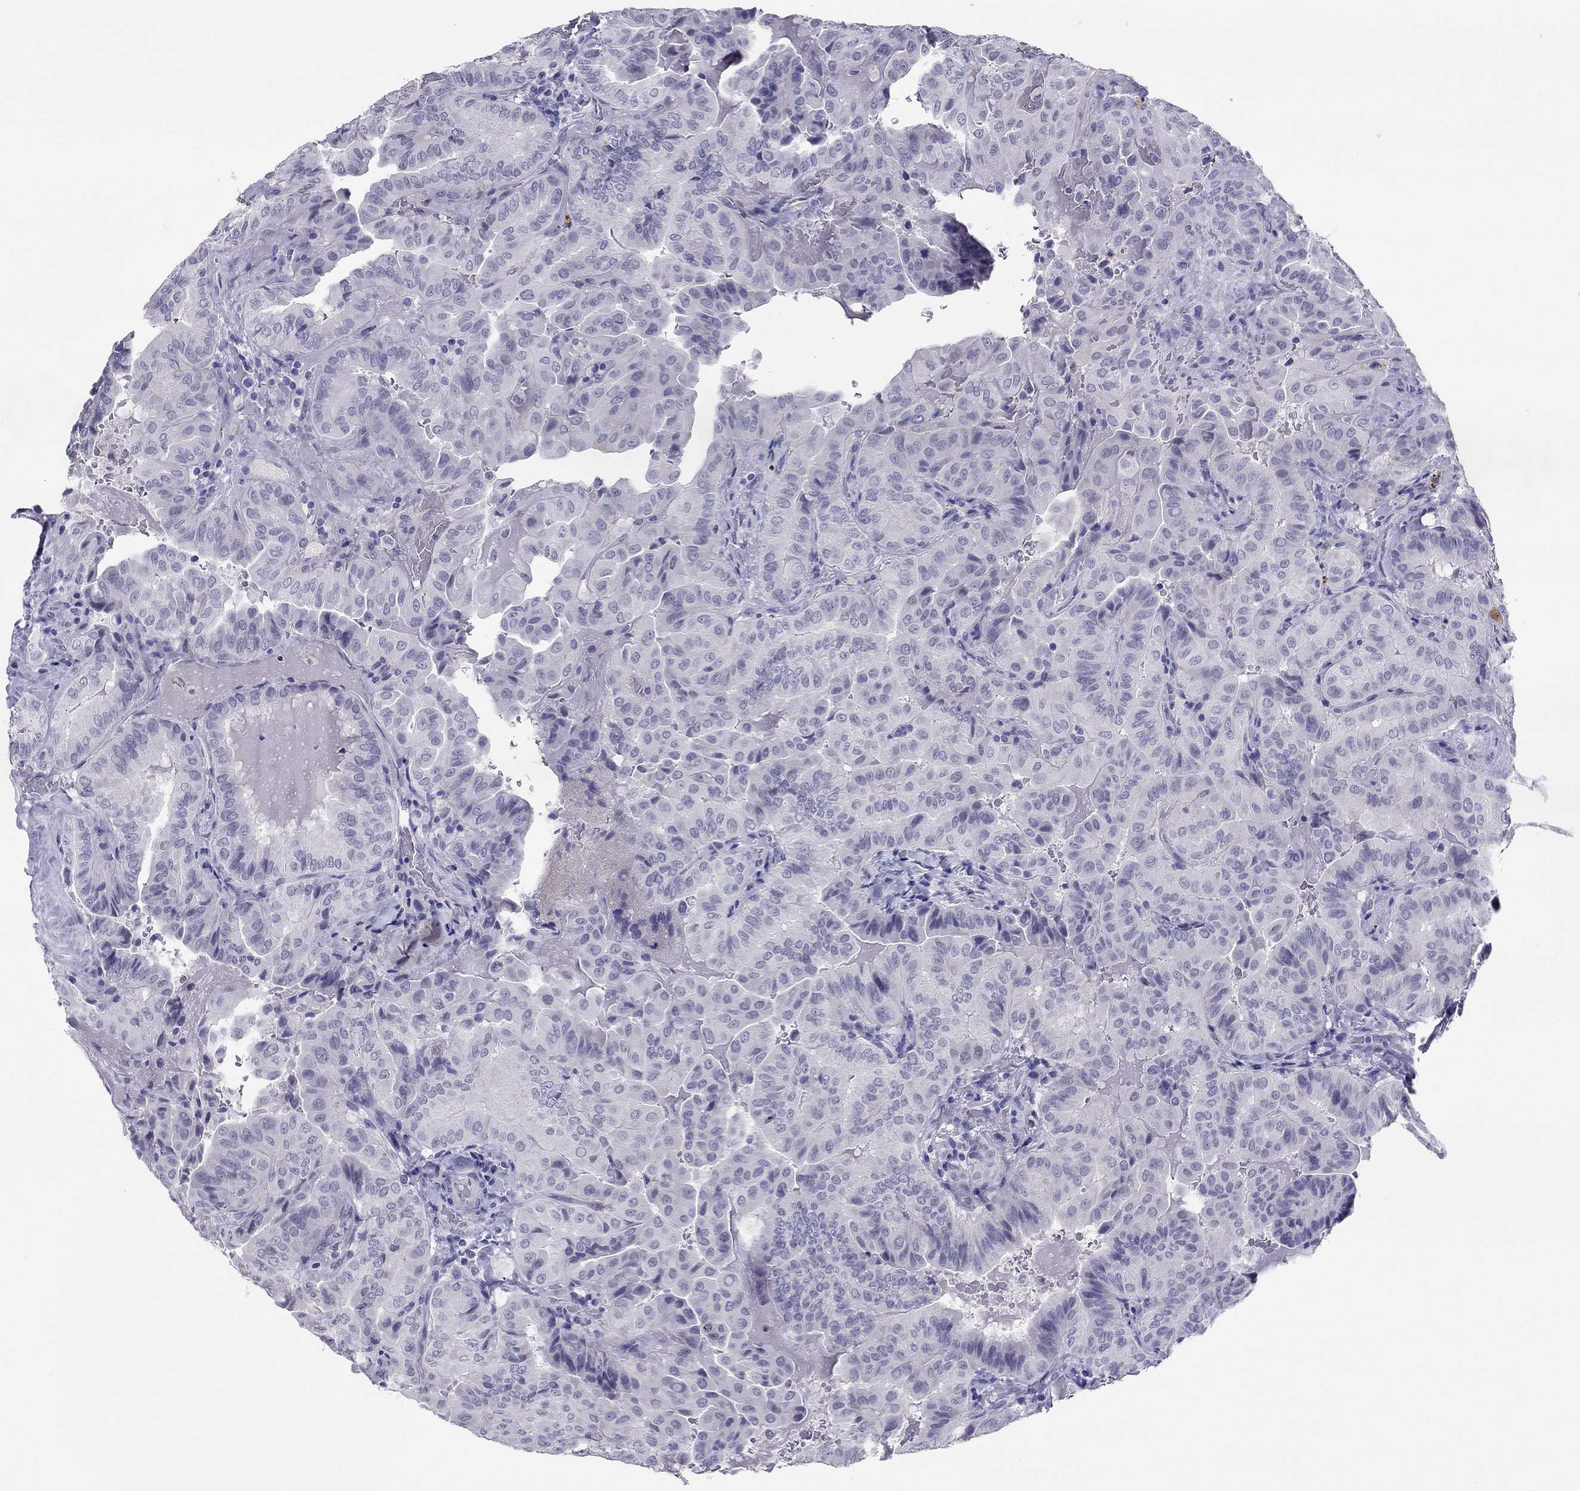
{"staining": {"intensity": "negative", "quantity": "none", "location": "none"}, "tissue": "thyroid cancer", "cell_type": "Tumor cells", "image_type": "cancer", "snomed": [{"axis": "morphology", "description": "Papillary adenocarcinoma, NOS"}, {"axis": "topography", "description": "Thyroid gland"}], "caption": "A photomicrograph of human thyroid cancer (papillary adenocarcinoma) is negative for staining in tumor cells.", "gene": "CROCC2", "patient": {"sex": "female", "age": 68}}